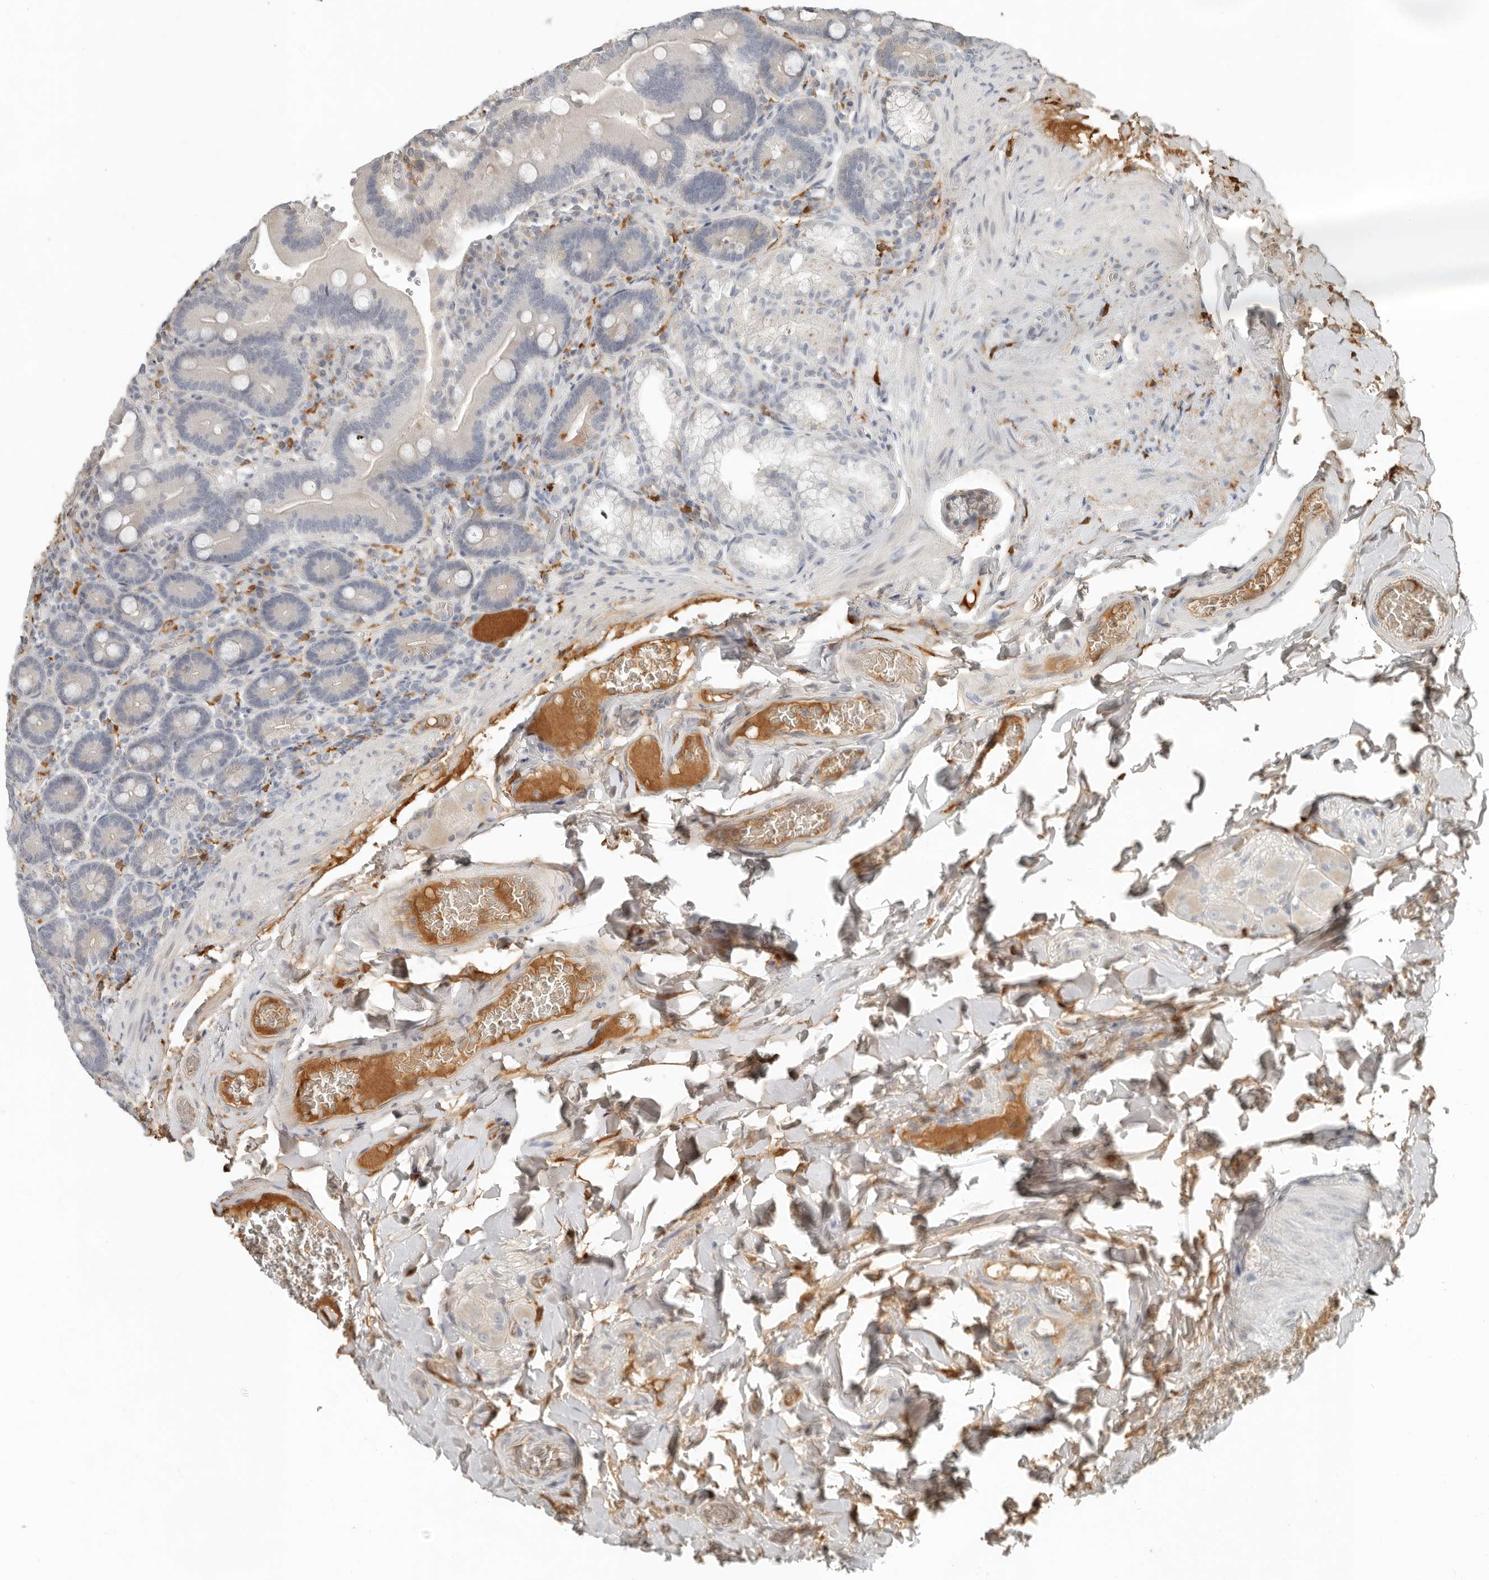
{"staining": {"intensity": "negative", "quantity": "none", "location": "none"}, "tissue": "duodenum", "cell_type": "Glandular cells", "image_type": "normal", "snomed": [{"axis": "morphology", "description": "Normal tissue, NOS"}, {"axis": "topography", "description": "Duodenum"}], "caption": "Immunohistochemical staining of normal duodenum exhibits no significant positivity in glandular cells. Nuclei are stained in blue.", "gene": "KLHL38", "patient": {"sex": "female", "age": 62}}